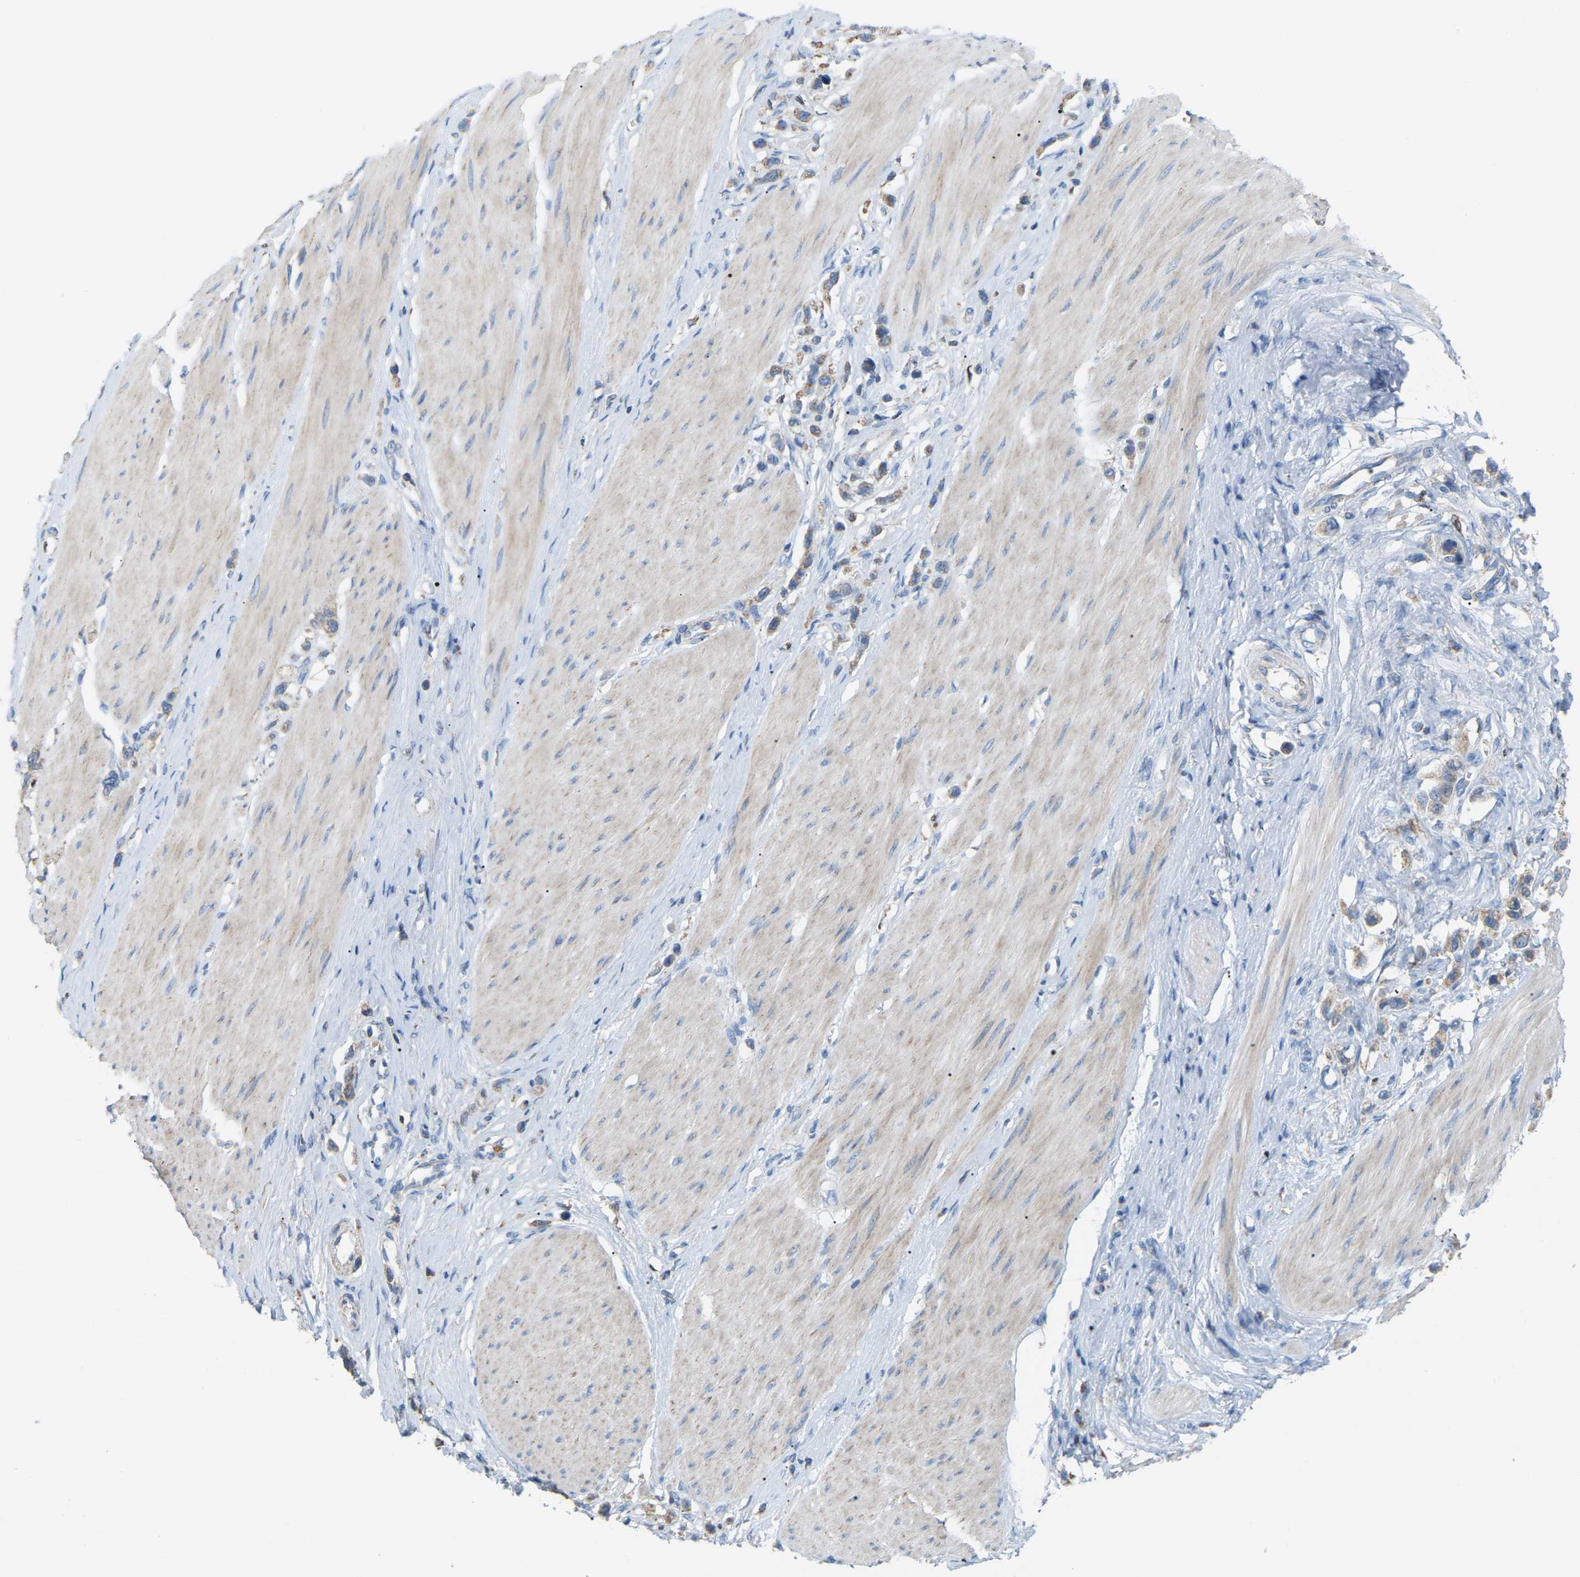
{"staining": {"intensity": "weak", "quantity": ">75%", "location": "cytoplasmic/membranous"}, "tissue": "stomach cancer", "cell_type": "Tumor cells", "image_type": "cancer", "snomed": [{"axis": "morphology", "description": "Adenocarcinoma, NOS"}, {"axis": "topography", "description": "Stomach"}], "caption": "This is a micrograph of immunohistochemistry staining of stomach cancer (adenocarcinoma), which shows weak expression in the cytoplasmic/membranous of tumor cells.", "gene": "CROT", "patient": {"sex": "female", "age": 65}}